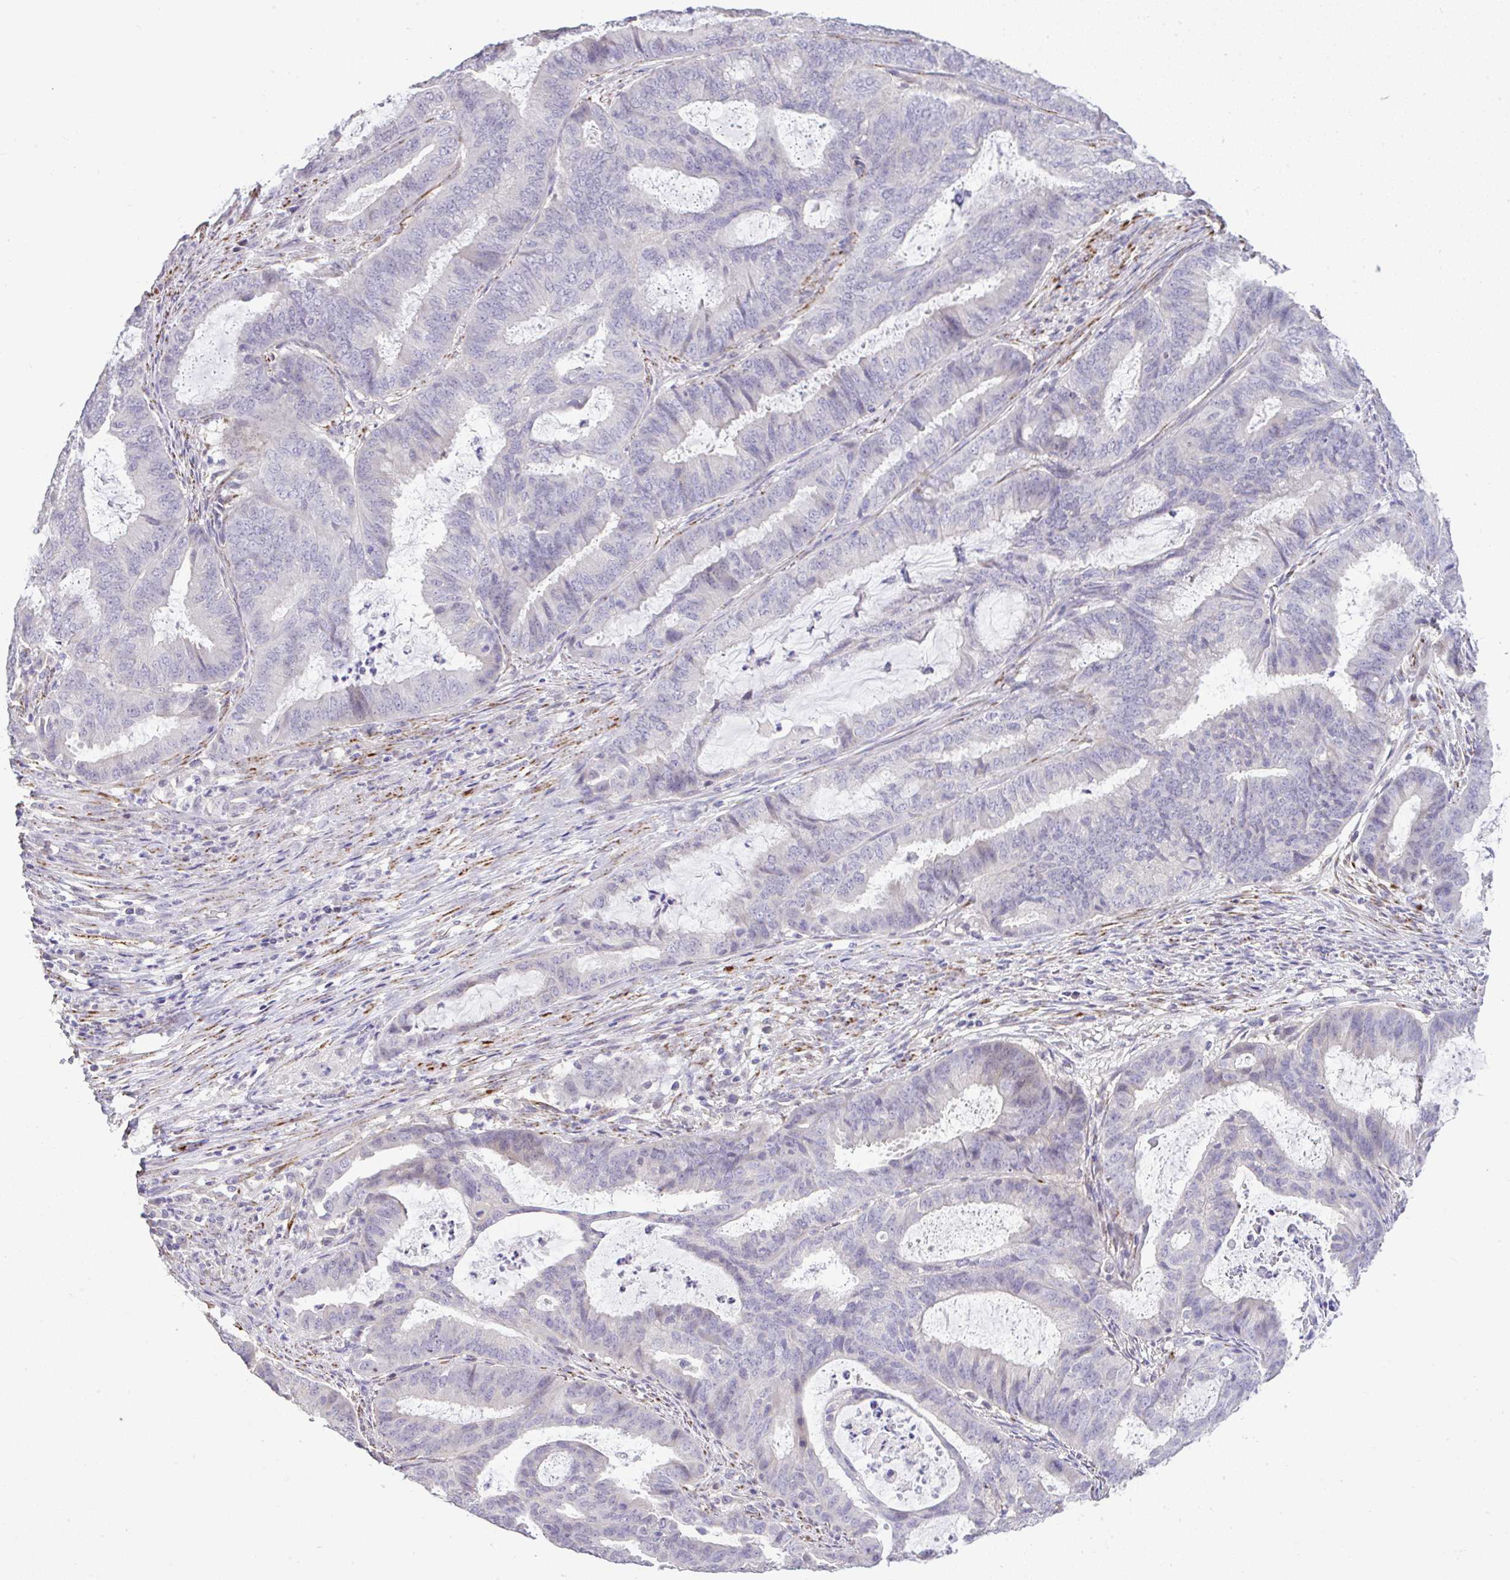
{"staining": {"intensity": "negative", "quantity": "none", "location": "none"}, "tissue": "endometrial cancer", "cell_type": "Tumor cells", "image_type": "cancer", "snomed": [{"axis": "morphology", "description": "Adenocarcinoma, NOS"}, {"axis": "topography", "description": "Endometrium"}], "caption": "DAB (3,3'-diaminobenzidine) immunohistochemical staining of human endometrial cancer (adenocarcinoma) exhibits no significant positivity in tumor cells.", "gene": "CTU1", "patient": {"sex": "female", "age": 51}}